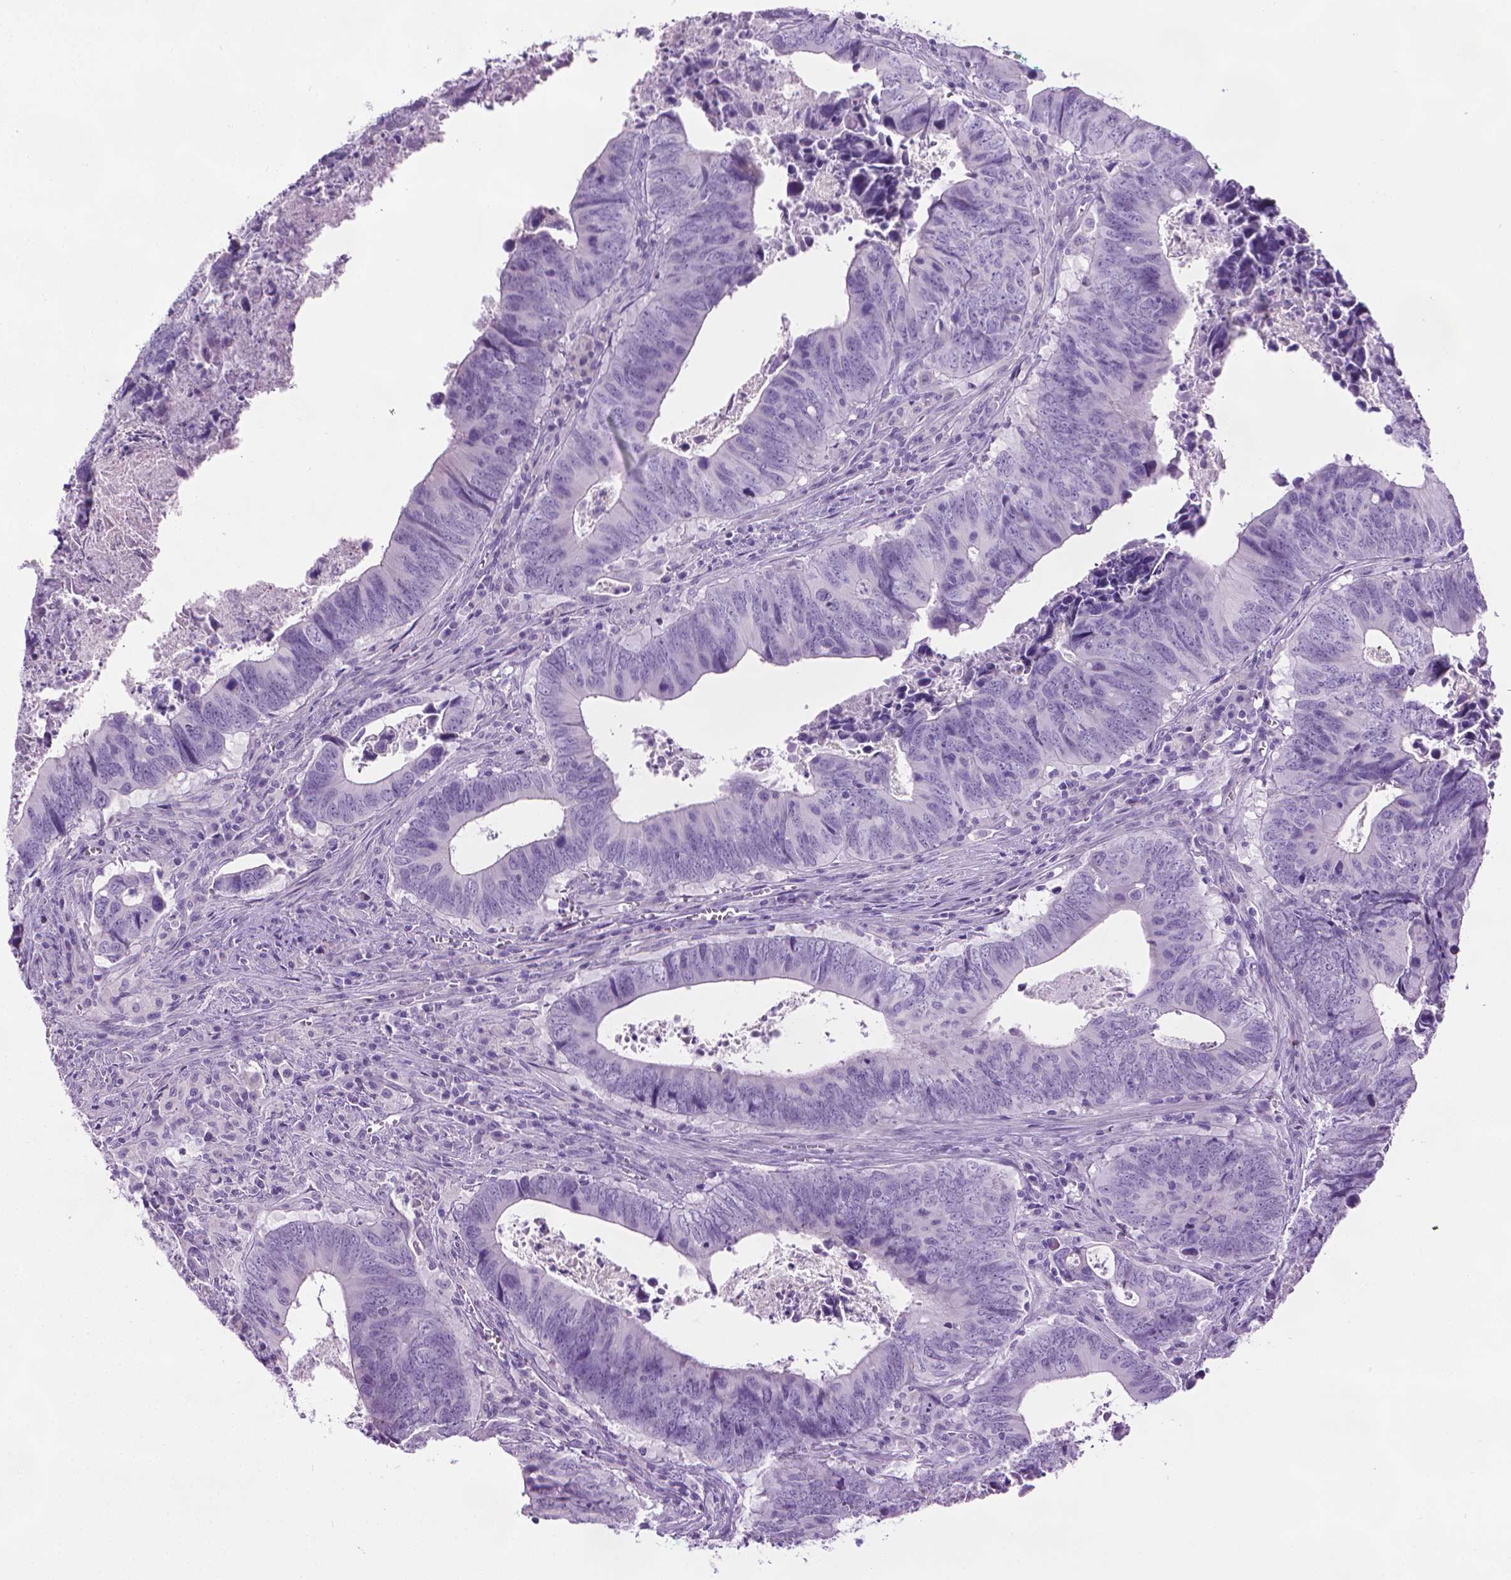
{"staining": {"intensity": "negative", "quantity": "none", "location": "none"}, "tissue": "colorectal cancer", "cell_type": "Tumor cells", "image_type": "cancer", "snomed": [{"axis": "morphology", "description": "Adenocarcinoma, NOS"}, {"axis": "topography", "description": "Colon"}], "caption": "This is an immunohistochemistry histopathology image of human colorectal adenocarcinoma. There is no expression in tumor cells.", "gene": "DNAI7", "patient": {"sex": "female", "age": 82}}